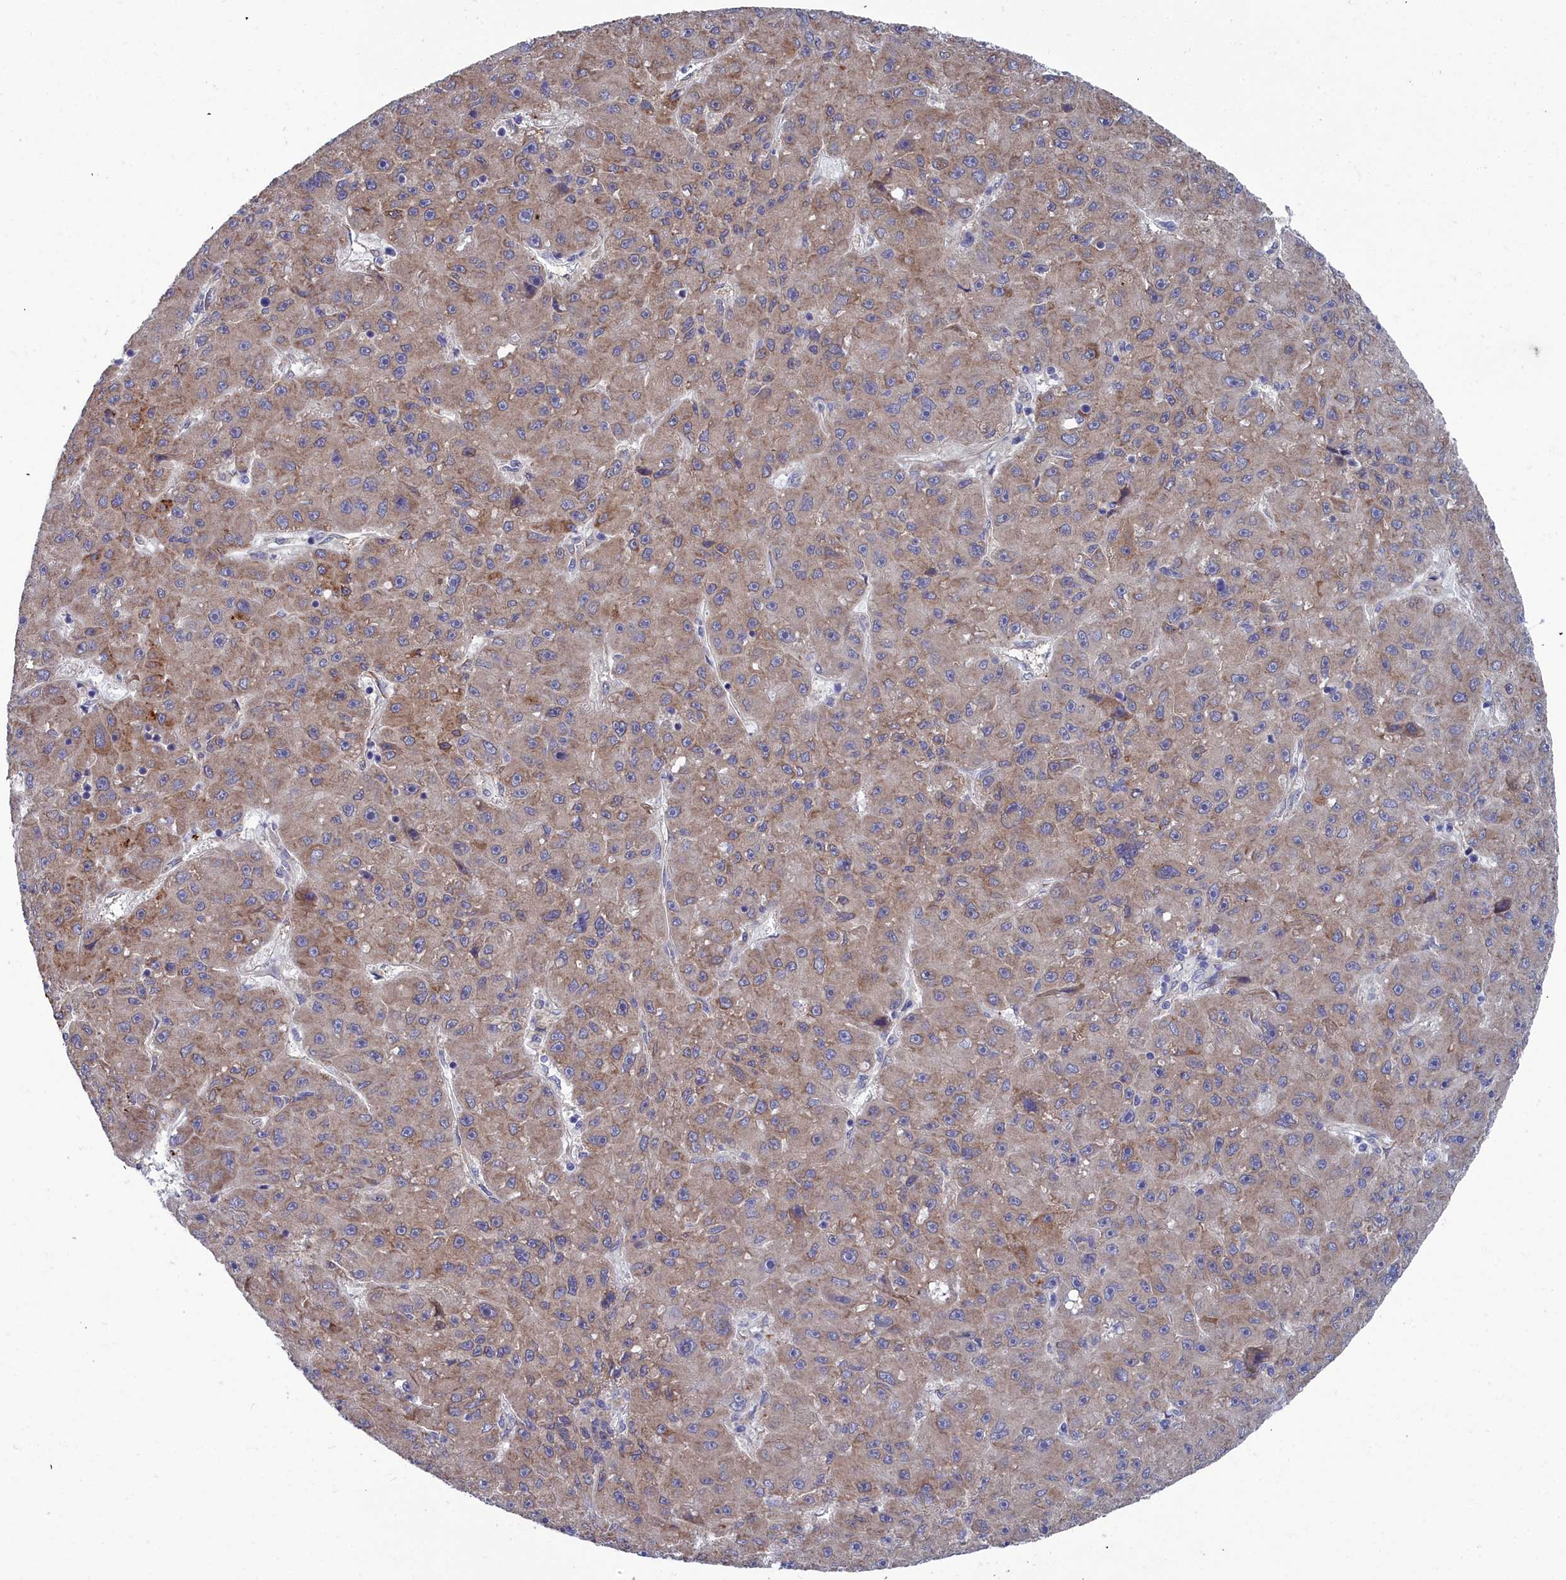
{"staining": {"intensity": "moderate", "quantity": ">75%", "location": "cytoplasmic/membranous"}, "tissue": "liver cancer", "cell_type": "Tumor cells", "image_type": "cancer", "snomed": [{"axis": "morphology", "description": "Carcinoma, Hepatocellular, NOS"}, {"axis": "topography", "description": "Liver"}], "caption": "Liver hepatocellular carcinoma stained with a brown dye shows moderate cytoplasmic/membranous positive positivity in about >75% of tumor cells.", "gene": "RDX", "patient": {"sex": "male", "age": 67}}